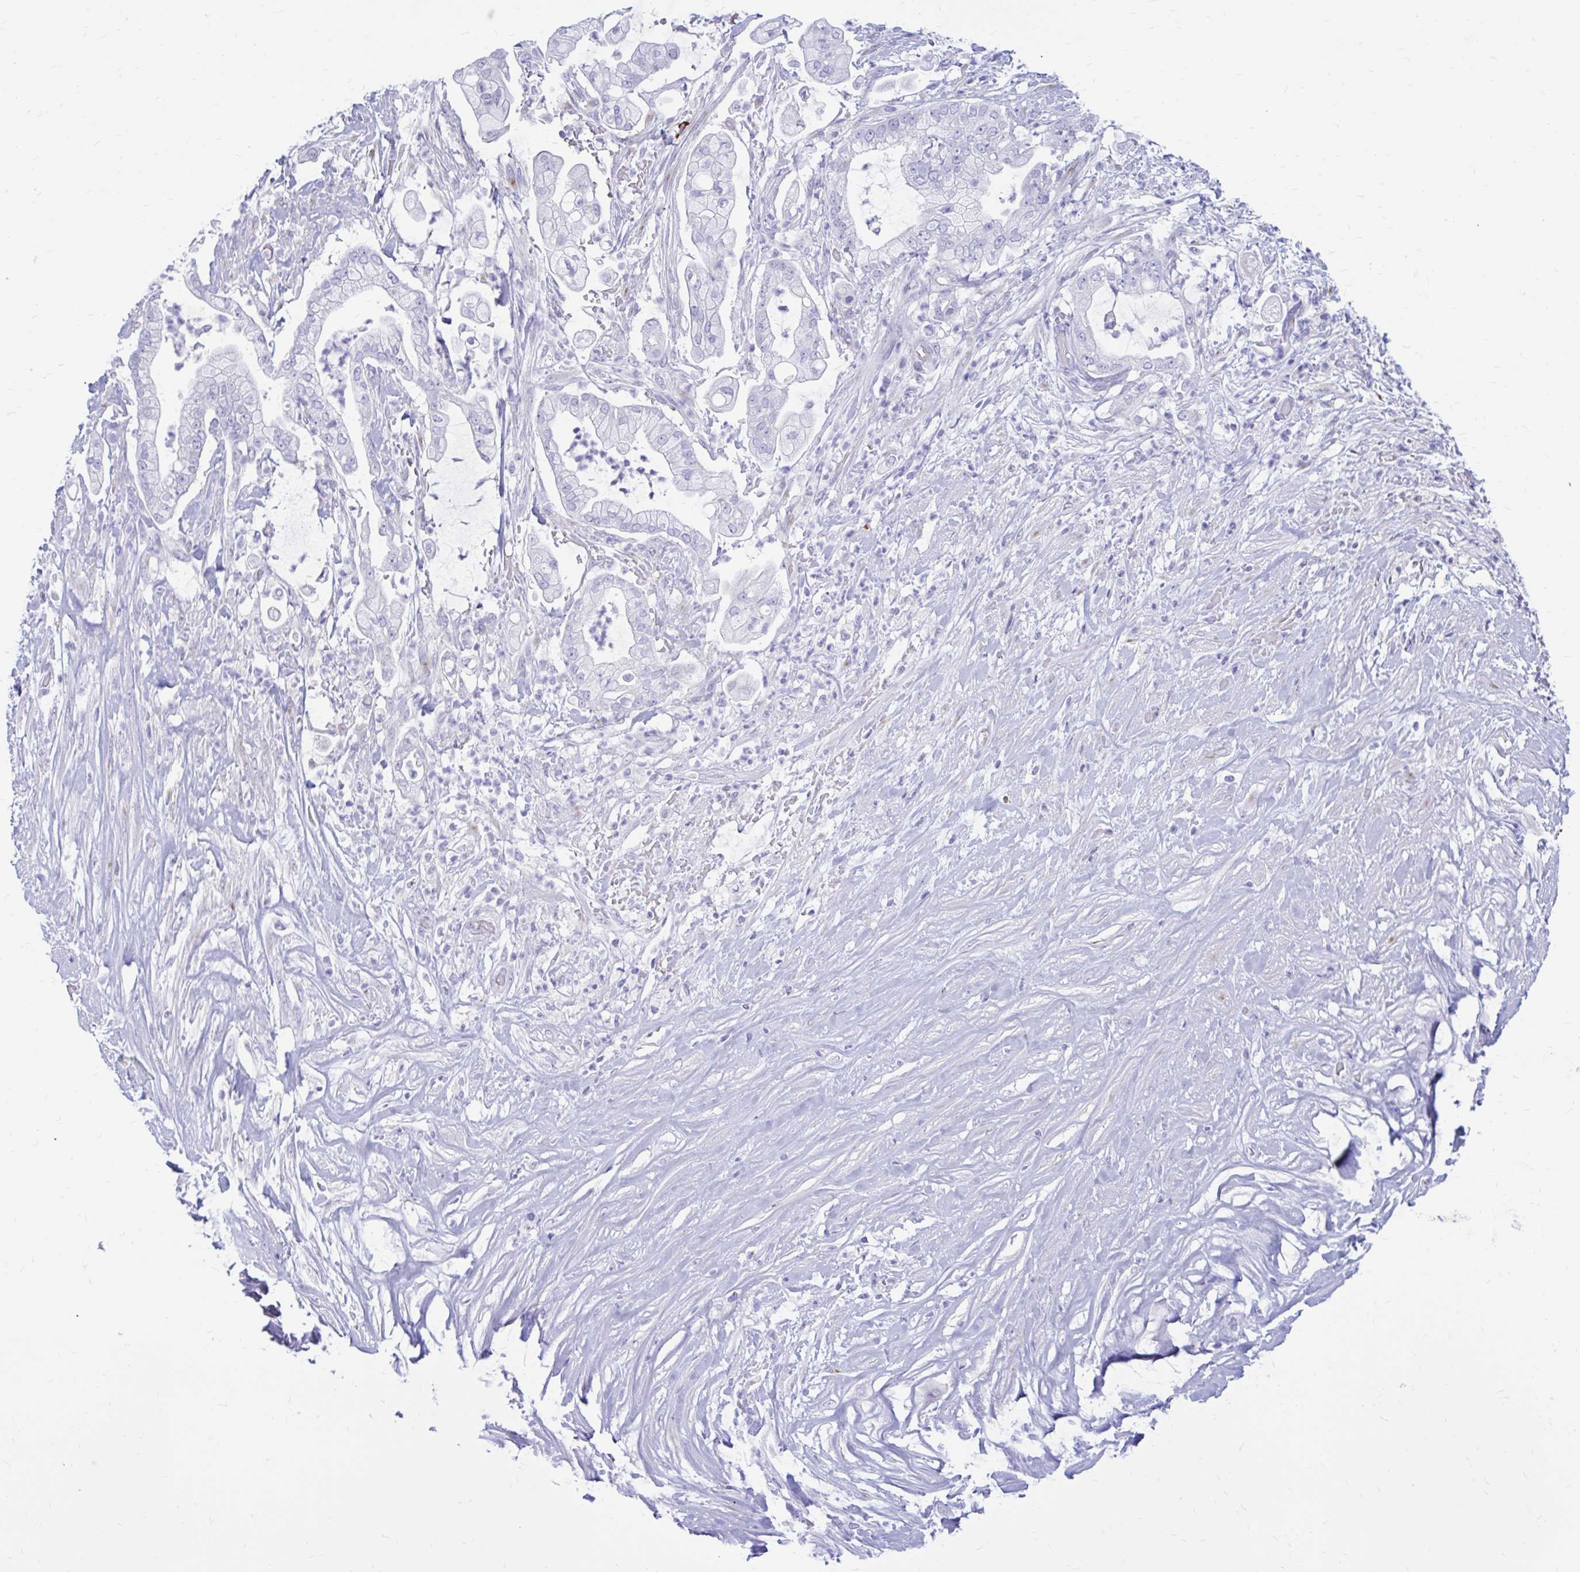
{"staining": {"intensity": "negative", "quantity": "none", "location": "none"}, "tissue": "pancreatic cancer", "cell_type": "Tumor cells", "image_type": "cancer", "snomed": [{"axis": "morphology", "description": "Adenocarcinoma, NOS"}, {"axis": "topography", "description": "Pancreas"}], "caption": "Immunohistochemistry image of pancreatic adenocarcinoma stained for a protein (brown), which exhibits no staining in tumor cells. (DAB (3,3'-diaminobenzidine) immunohistochemistry with hematoxylin counter stain).", "gene": "IGSF5", "patient": {"sex": "female", "age": 69}}